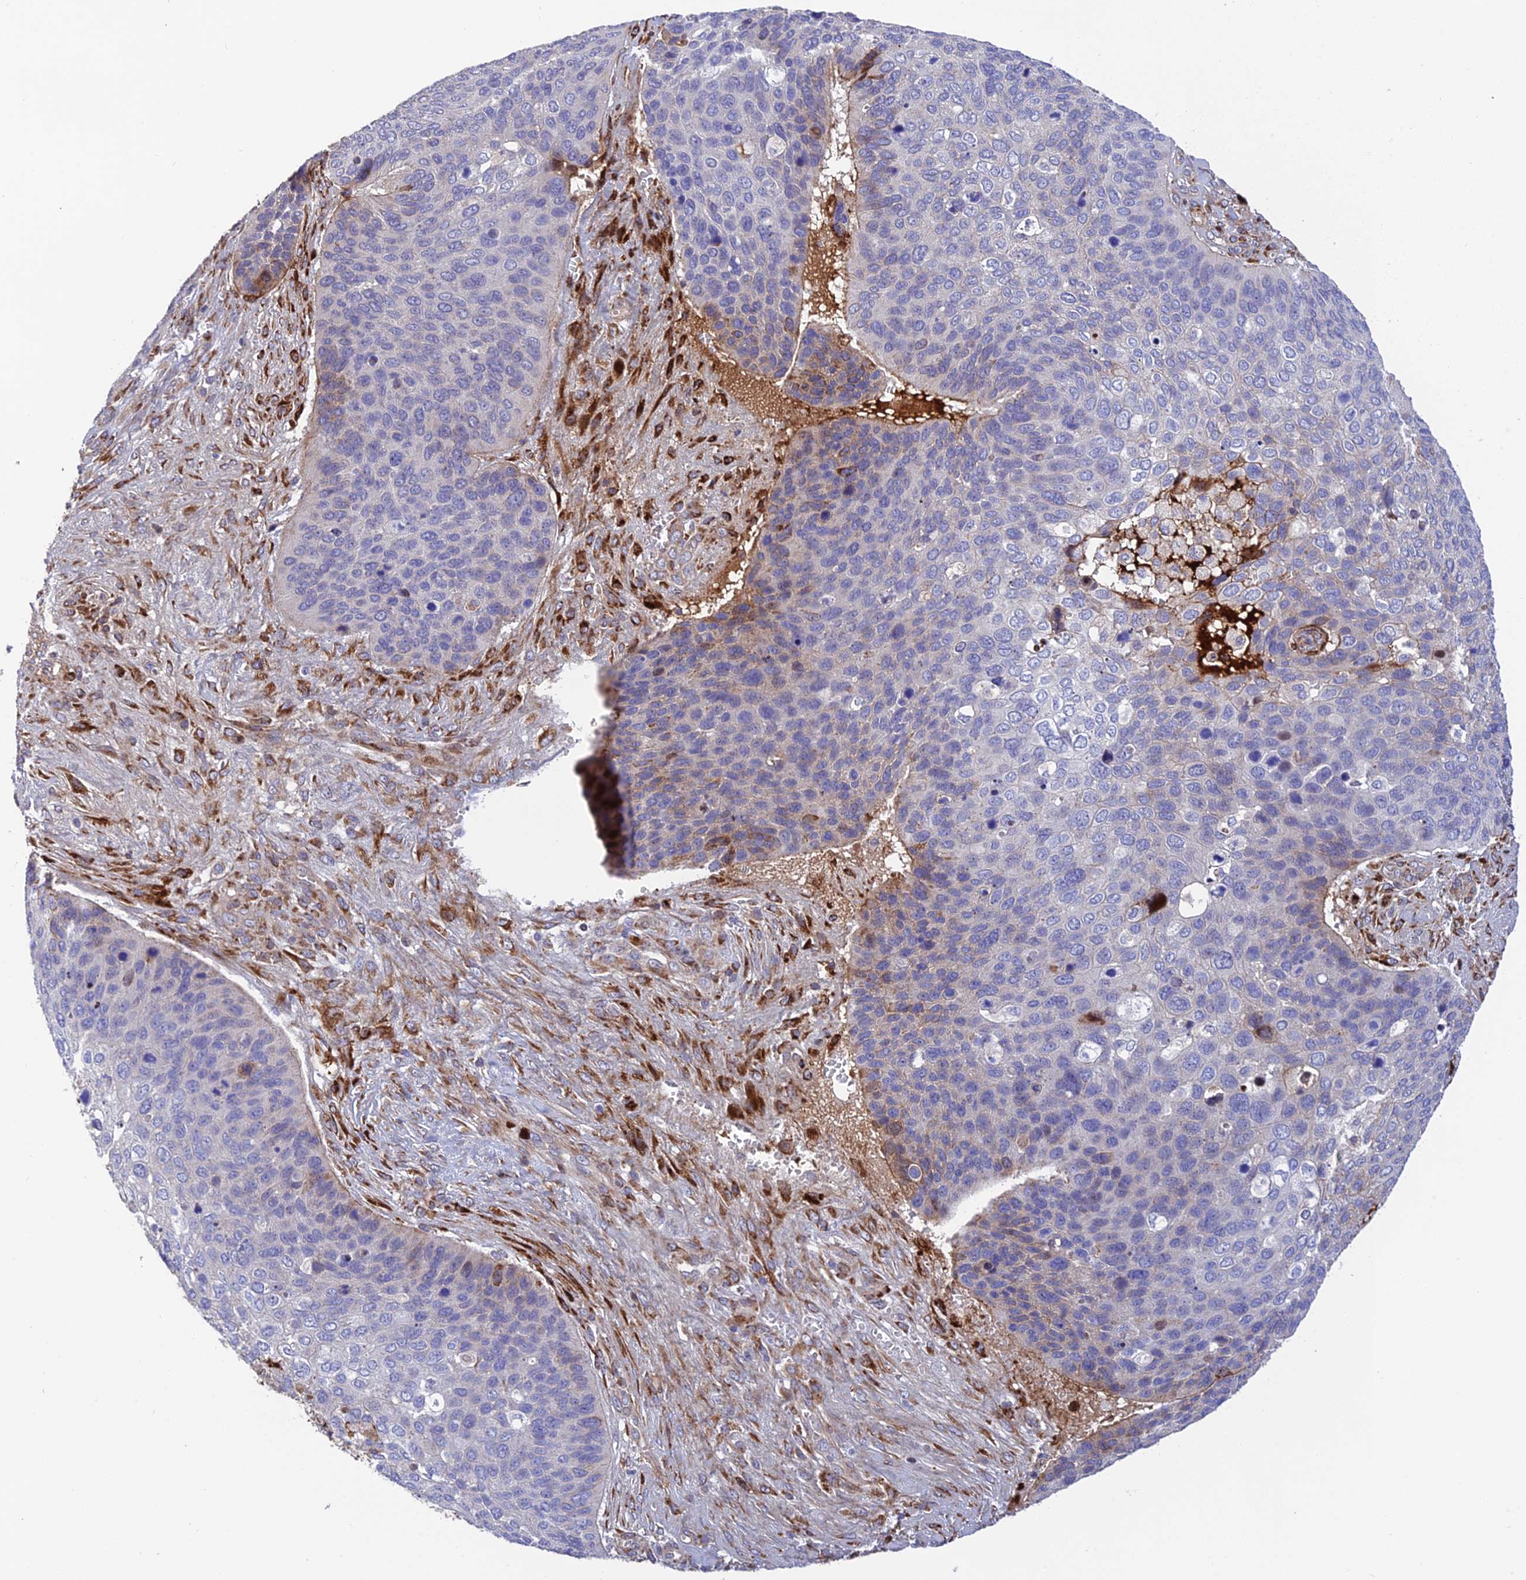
{"staining": {"intensity": "weak", "quantity": "<25%", "location": "cytoplasmic/membranous"}, "tissue": "skin cancer", "cell_type": "Tumor cells", "image_type": "cancer", "snomed": [{"axis": "morphology", "description": "Basal cell carcinoma"}, {"axis": "topography", "description": "Skin"}], "caption": "Skin cancer (basal cell carcinoma) stained for a protein using IHC reveals no expression tumor cells.", "gene": "CPSF4L", "patient": {"sex": "female", "age": 74}}